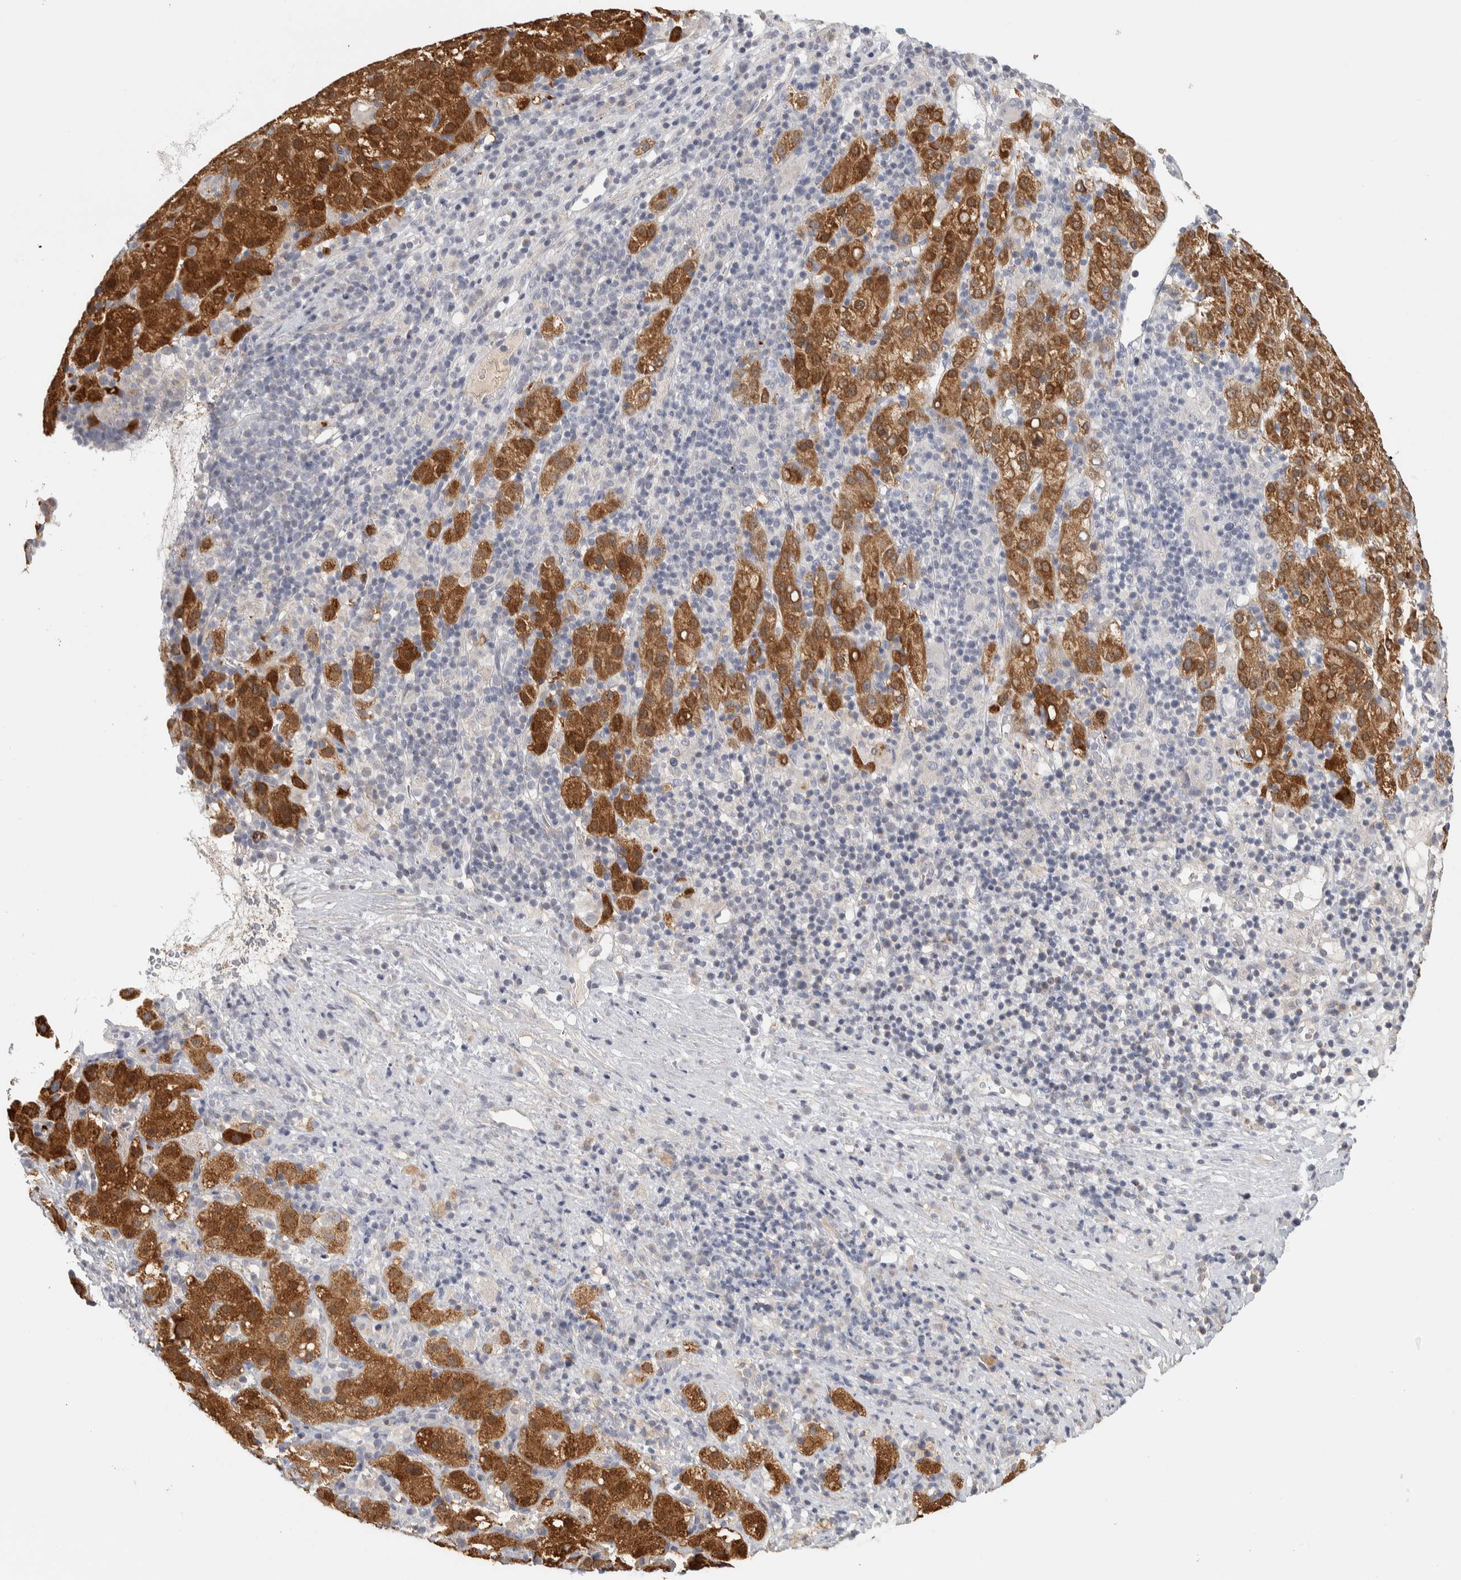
{"staining": {"intensity": "strong", "quantity": ">75%", "location": "cytoplasmic/membranous"}, "tissue": "liver cancer", "cell_type": "Tumor cells", "image_type": "cancer", "snomed": [{"axis": "morphology", "description": "Carcinoma, Hepatocellular, NOS"}, {"axis": "topography", "description": "Liver"}], "caption": "Tumor cells show strong cytoplasmic/membranous expression in about >75% of cells in liver hepatocellular carcinoma. The protein is shown in brown color, while the nuclei are stained blue.", "gene": "DCXR", "patient": {"sex": "female", "age": 58}}